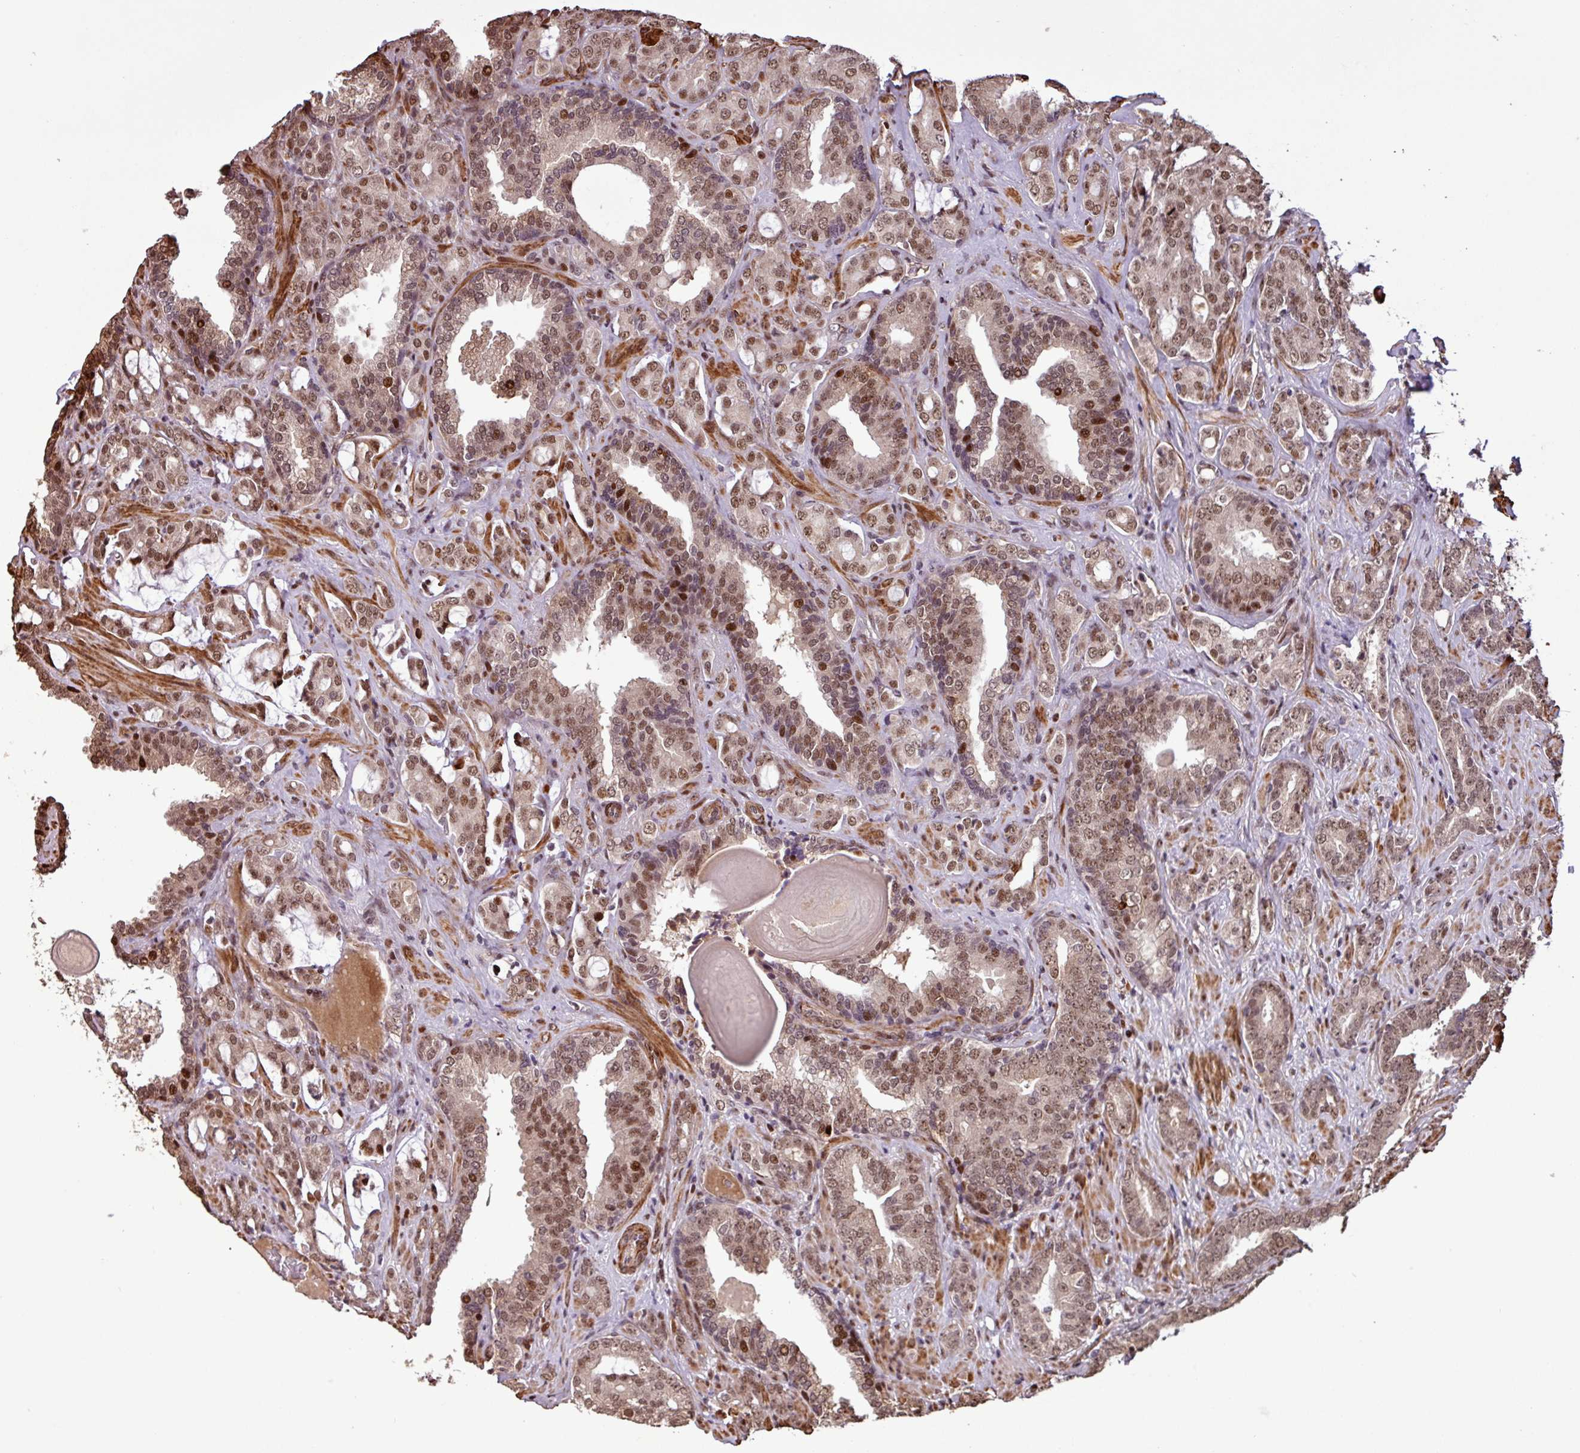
{"staining": {"intensity": "moderate", "quantity": ">75%", "location": "nuclear"}, "tissue": "prostate cancer", "cell_type": "Tumor cells", "image_type": "cancer", "snomed": [{"axis": "morphology", "description": "Adenocarcinoma, High grade"}, {"axis": "topography", "description": "Prostate"}], "caption": "Human prostate high-grade adenocarcinoma stained for a protein (brown) demonstrates moderate nuclear positive positivity in about >75% of tumor cells.", "gene": "SLC22A24", "patient": {"sex": "male", "age": 63}}